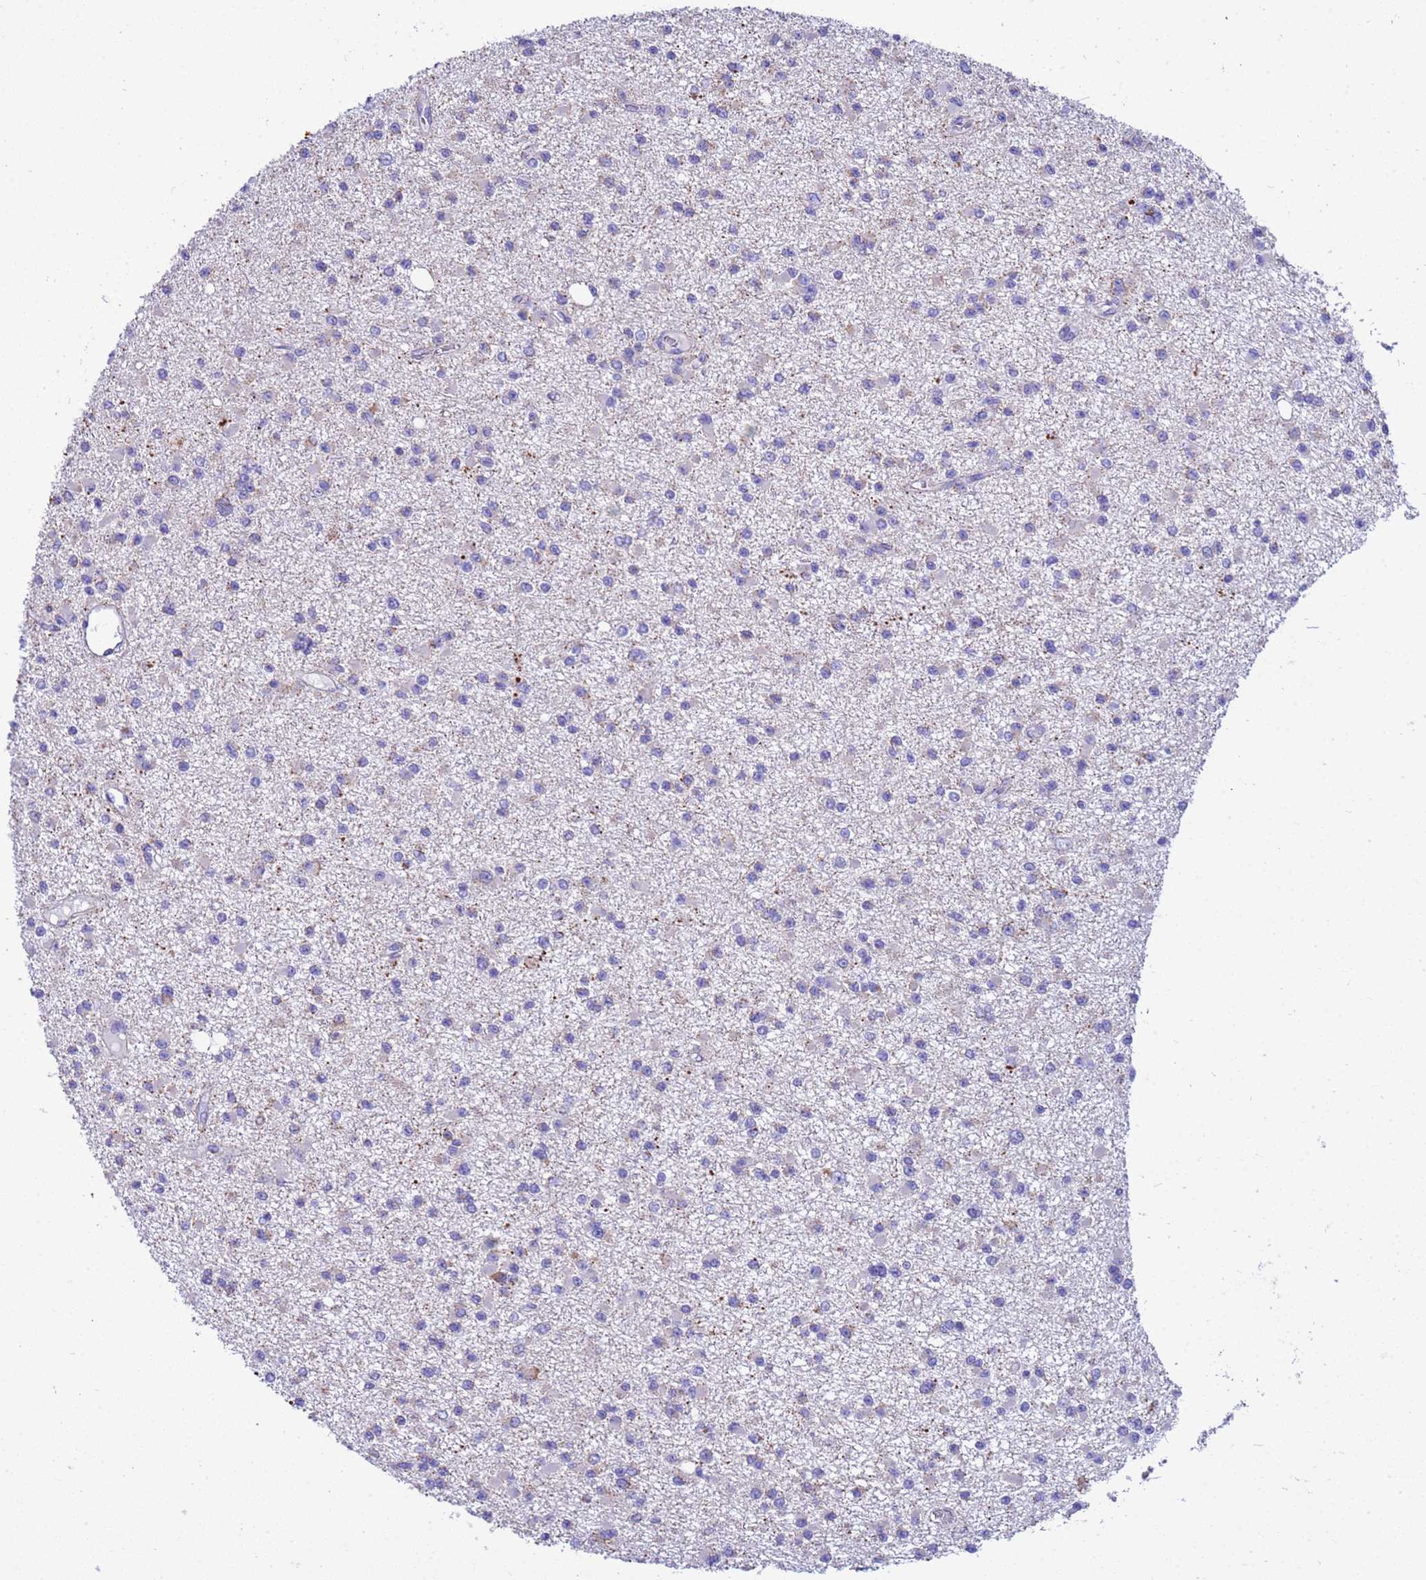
{"staining": {"intensity": "negative", "quantity": "none", "location": "none"}, "tissue": "glioma", "cell_type": "Tumor cells", "image_type": "cancer", "snomed": [{"axis": "morphology", "description": "Glioma, malignant, Low grade"}, {"axis": "topography", "description": "Brain"}], "caption": "This is an IHC histopathology image of human glioma. There is no staining in tumor cells.", "gene": "RNF165", "patient": {"sex": "female", "age": 22}}